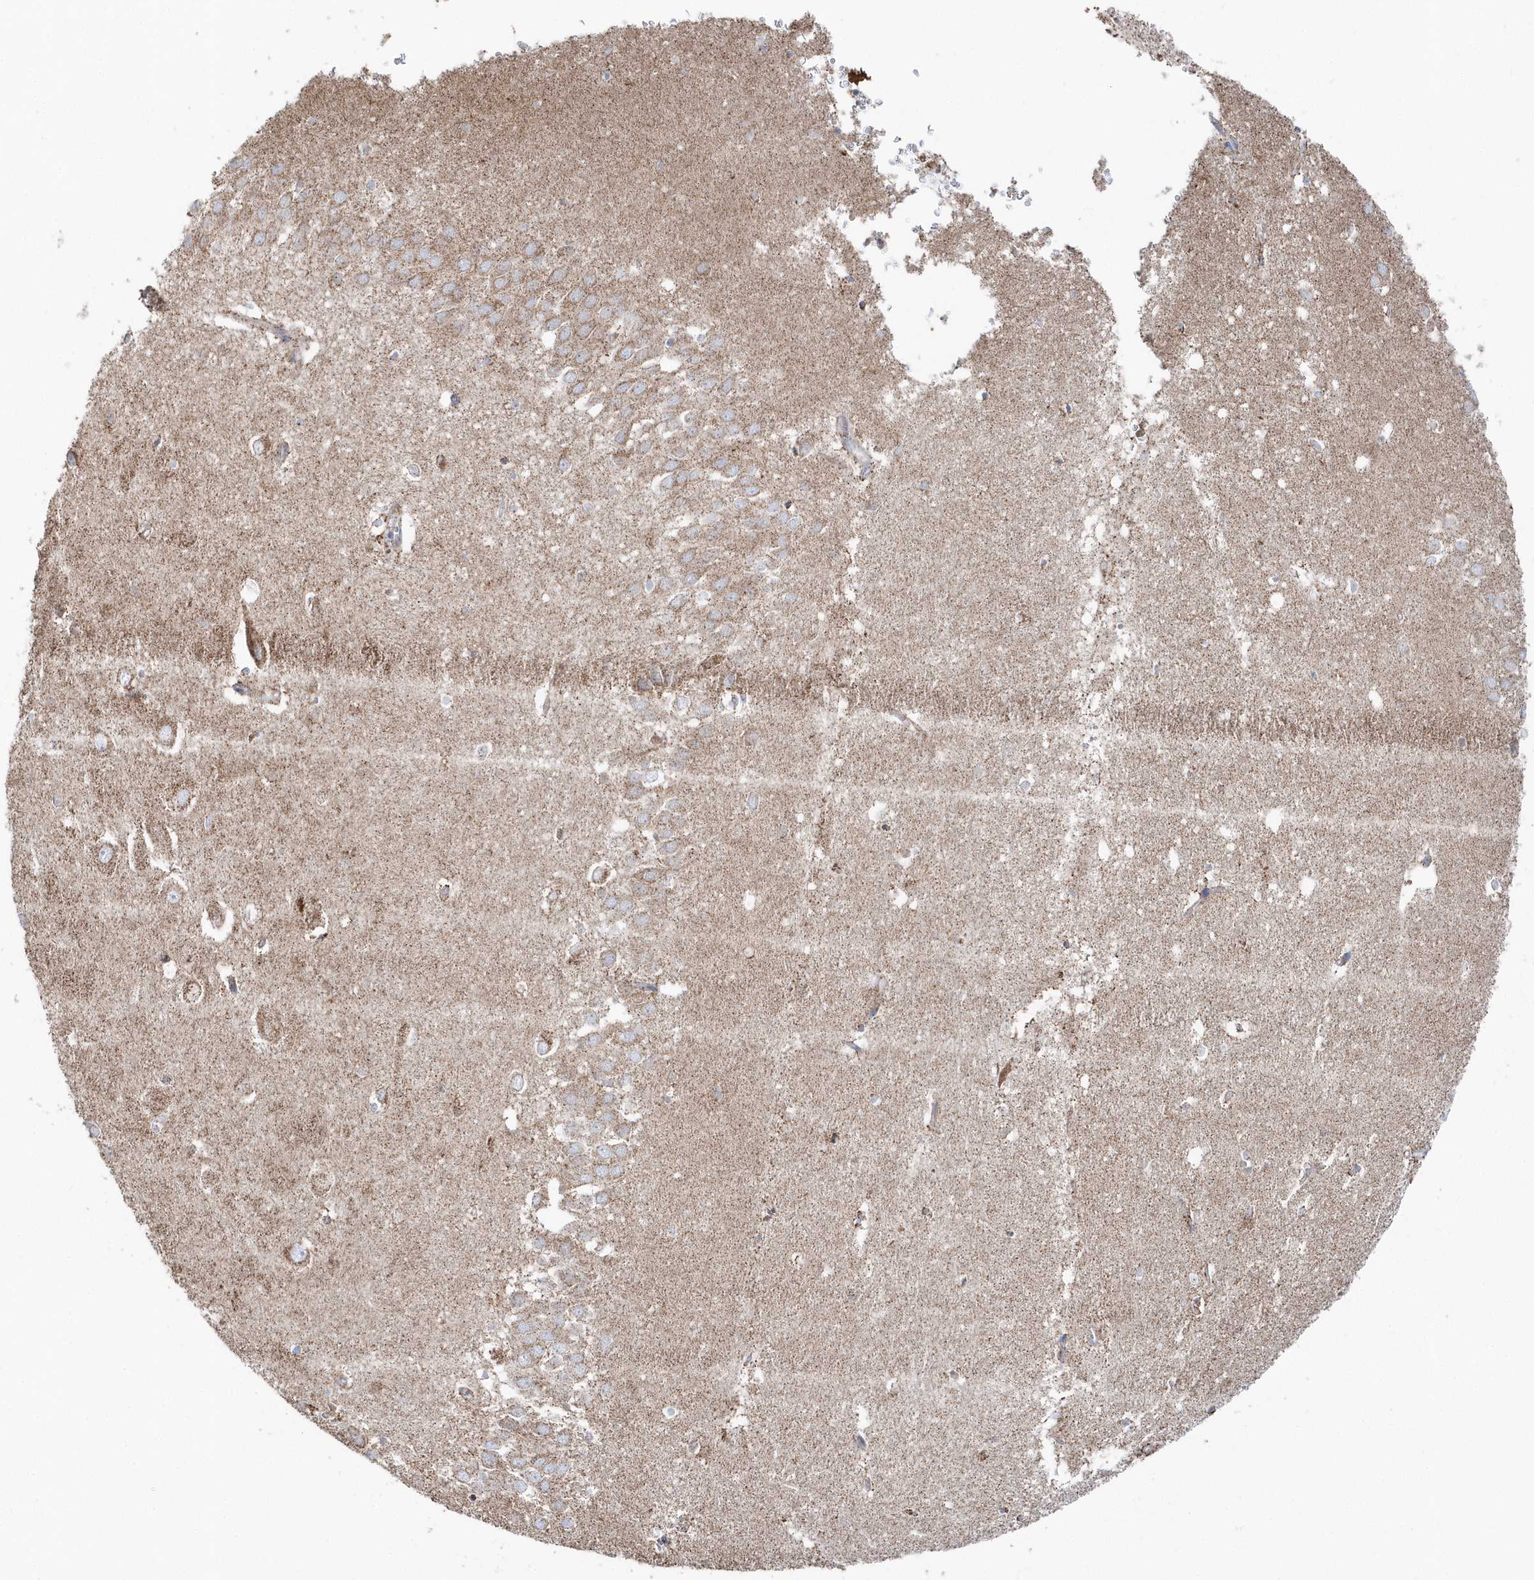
{"staining": {"intensity": "moderate", "quantity": "<25%", "location": "cytoplasmic/membranous"}, "tissue": "hippocampus", "cell_type": "Glial cells", "image_type": "normal", "snomed": [{"axis": "morphology", "description": "Normal tissue, NOS"}, {"axis": "topography", "description": "Hippocampus"}], "caption": "Immunohistochemistry (IHC) photomicrograph of normal hippocampus: hippocampus stained using IHC exhibits low levels of moderate protein expression localized specifically in the cytoplasmic/membranous of glial cells, appearing as a cytoplasmic/membranous brown color.", "gene": "TMCO6", "patient": {"sex": "female", "age": 64}}